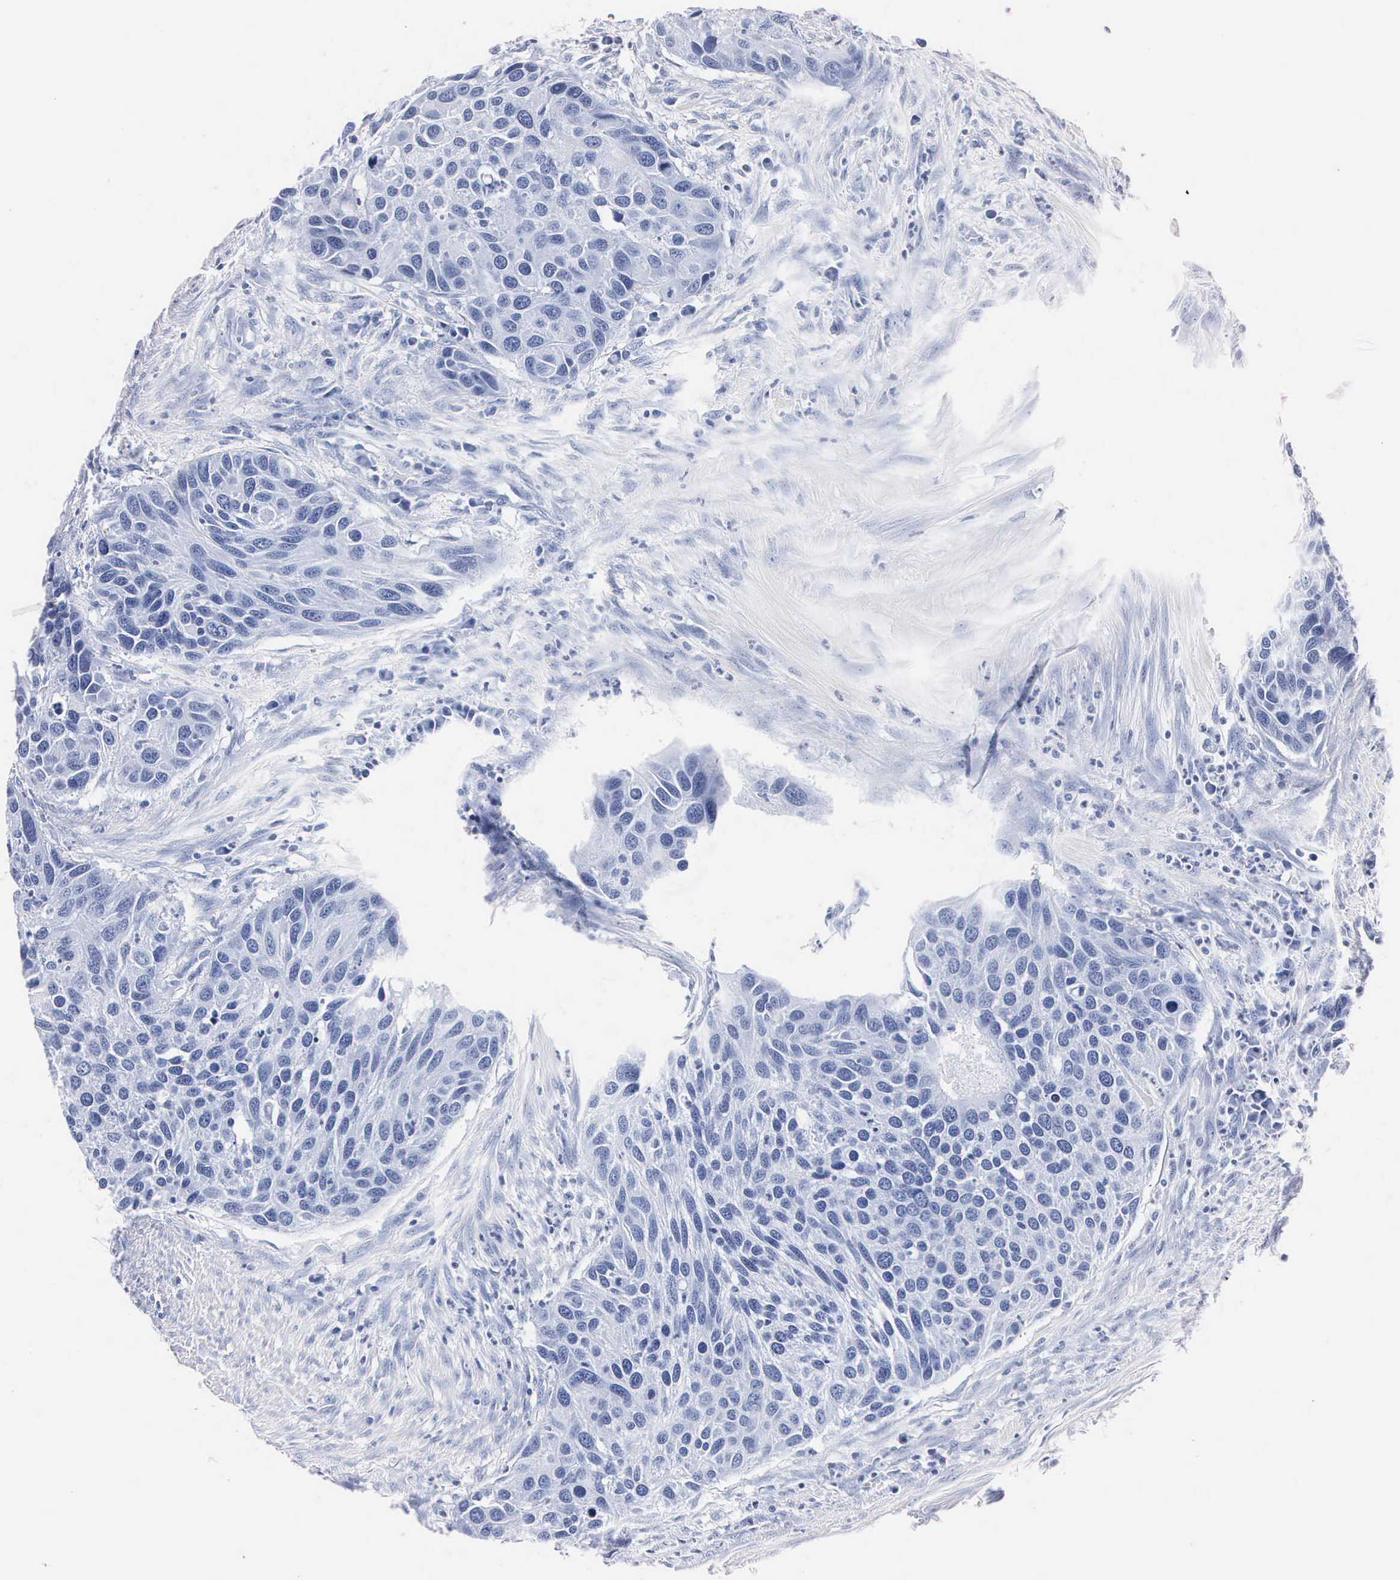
{"staining": {"intensity": "negative", "quantity": "none", "location": "none"}, "tissue": "urothelial cancer", "cell_type": "Tumor cells", "image_type": "cancer", "snomed": [{"axis": "morphology", "description": "Urothelial carcinoma, High grade"}, {"axis": "topography", "description": "Urinary bladder"}], "caption": "High-grade urothelial carcinoma was stained to show a protein in brown. There is no significant expression in tumor cells. Brightfield microscopy of immunohistochemistry (IHC) stained with DAB (brown) and hematoxylin (blue), captured at high magnification.", "gene": "MB", "patient": {"sex": "male", "age": 66}}